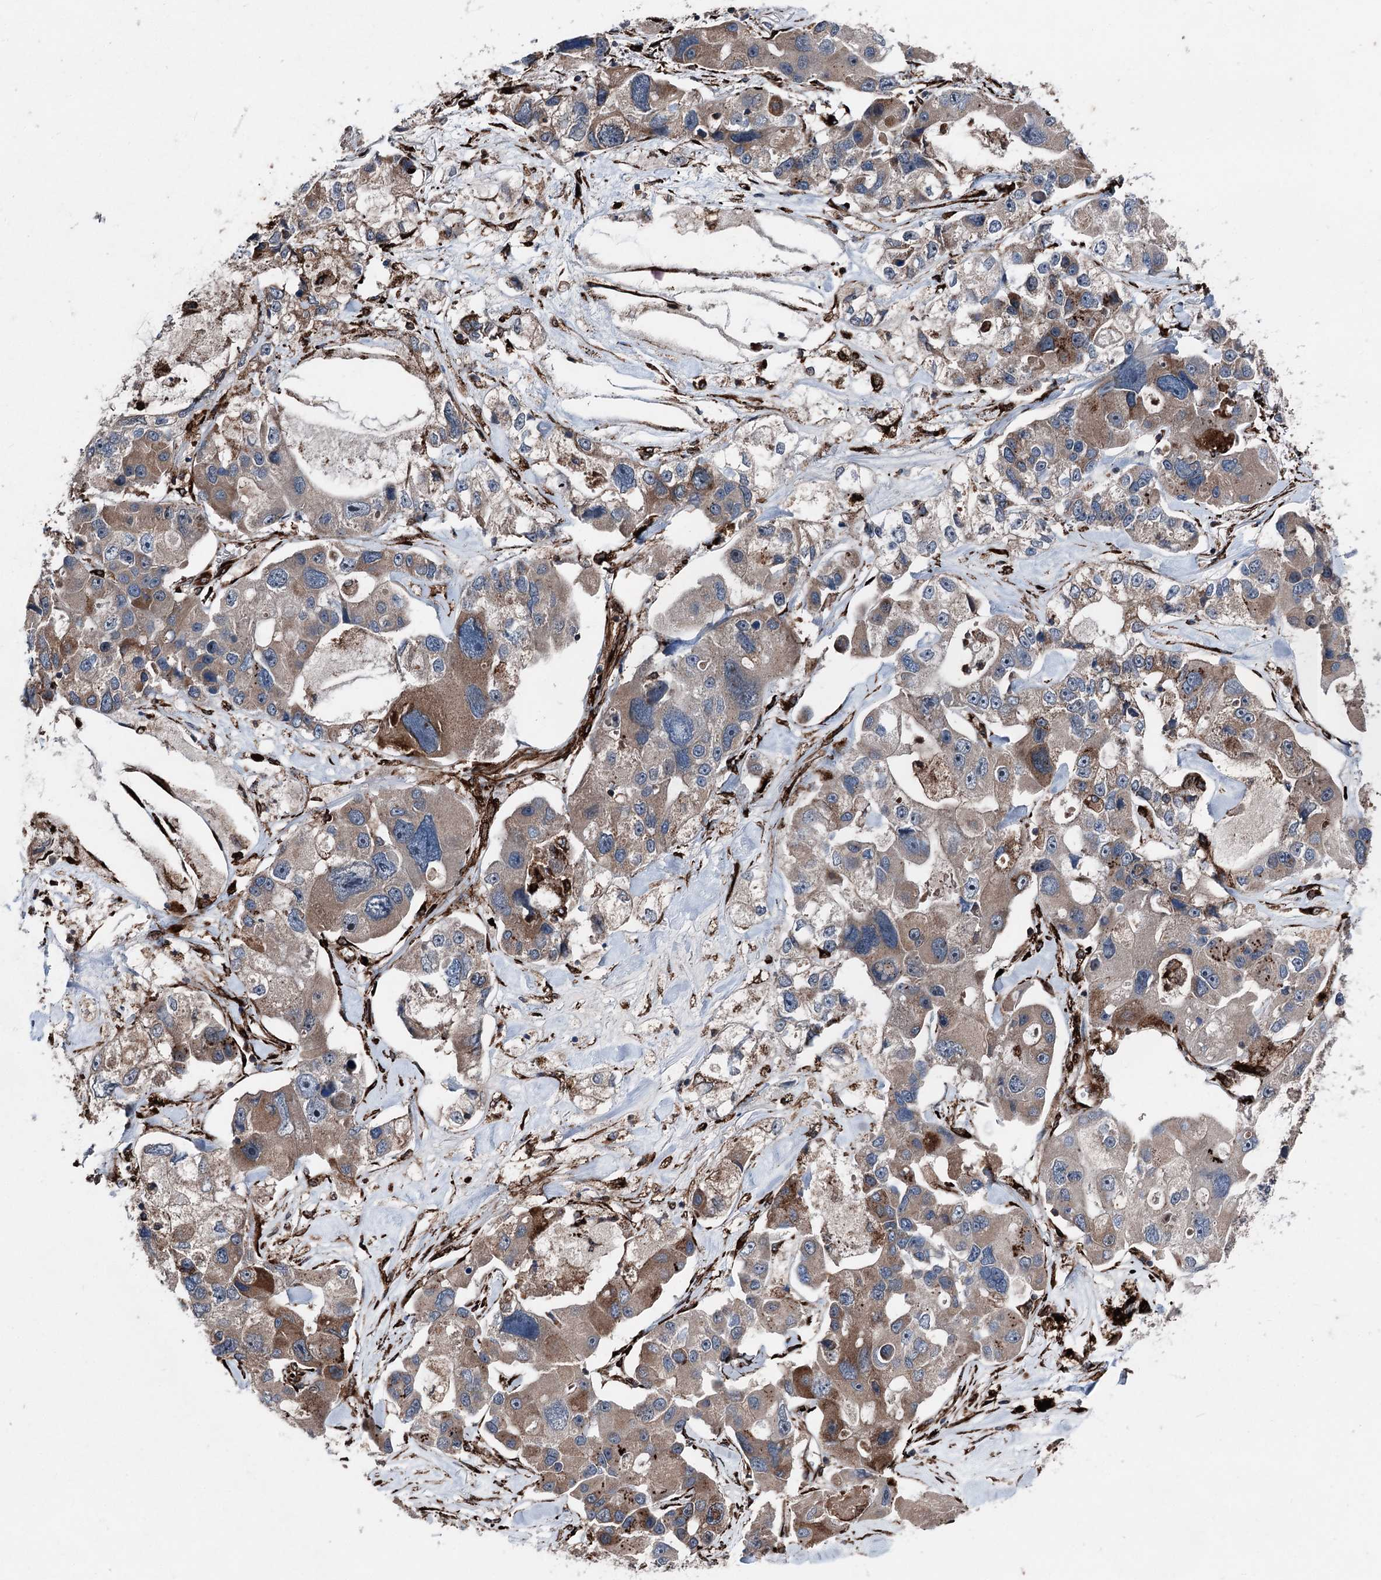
{"staining": {"intensity": "weak", "quantity": ">75%", "location": "cytoplasmic/membranous"}, "tissue": "lung cancer", "cell_type": "Tumor cells", "image_type": "cancer", "snomed": [{"axis": "morphology", "description": "Adenocarcinoma, NOS"}, {"axis": "topography", "description": "Lung"}], "caption": "Weak cytoplasmic/membranous expression is present in approximately >75% of tumor cells in lung adenocarcinoma. The staining was performed using DAB, with brown indicating positive protein expression. Nuclei are stained blue with hematoxylin.", "gene": "DDIAS", "patient": {"sex": "female", "age": 54}}